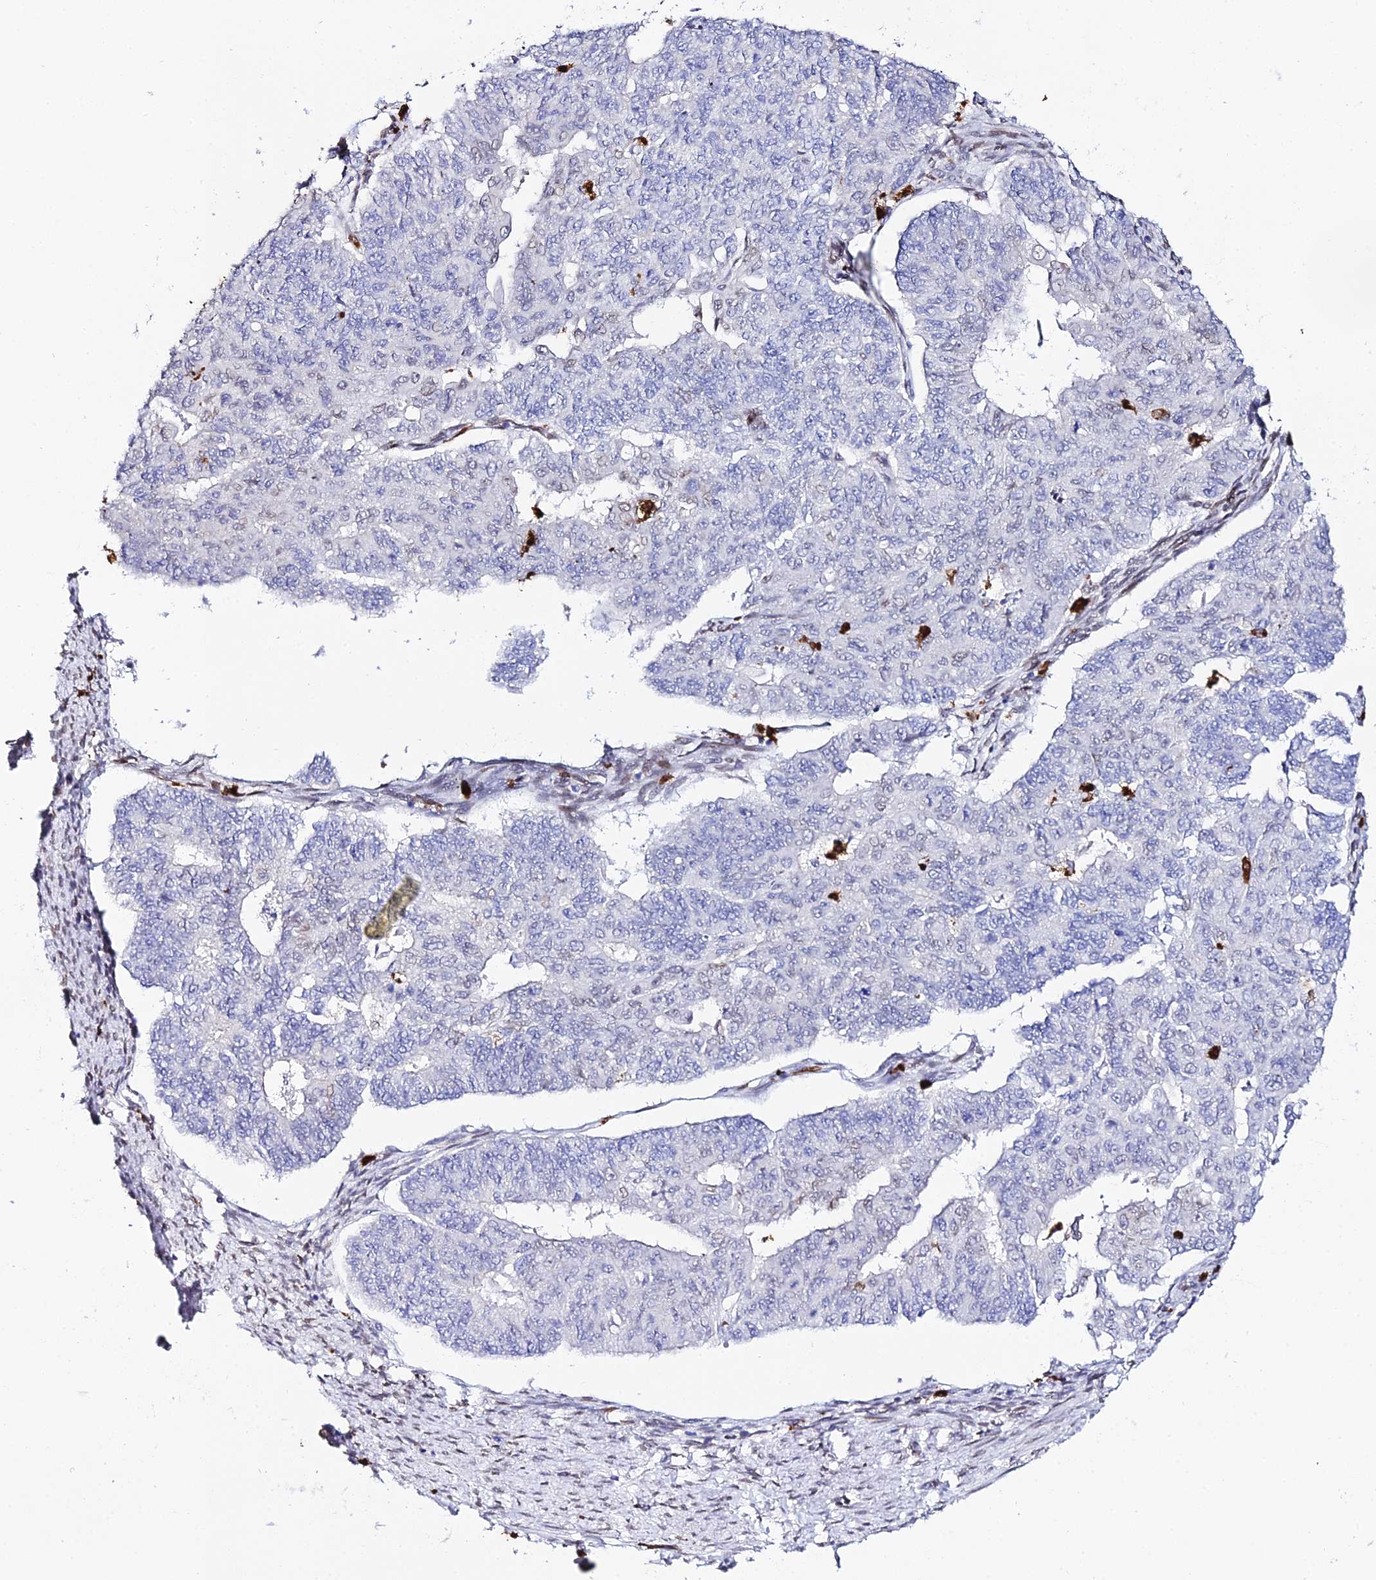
{"staining": {"intensity": "negative", "quantity": "none", "location": "none"}, "tissue": "endometrial cancer", "cell_type": "Tumor cells", "image_type": "cancer", "snomed": [{"axis": "morphology", "description": "Adenocarcinoma, NOS"}, {"axis": "topography", "description": "Endometrium"}], "caption": "There is no significant positivity in tumor cells of adenocarcinoma (endometrial). (DAB immunohistochemistry (IHC) with hematoxylin counter stain).", "gene": "MCM10", "patient": {"sex": "female", "age": 32}}